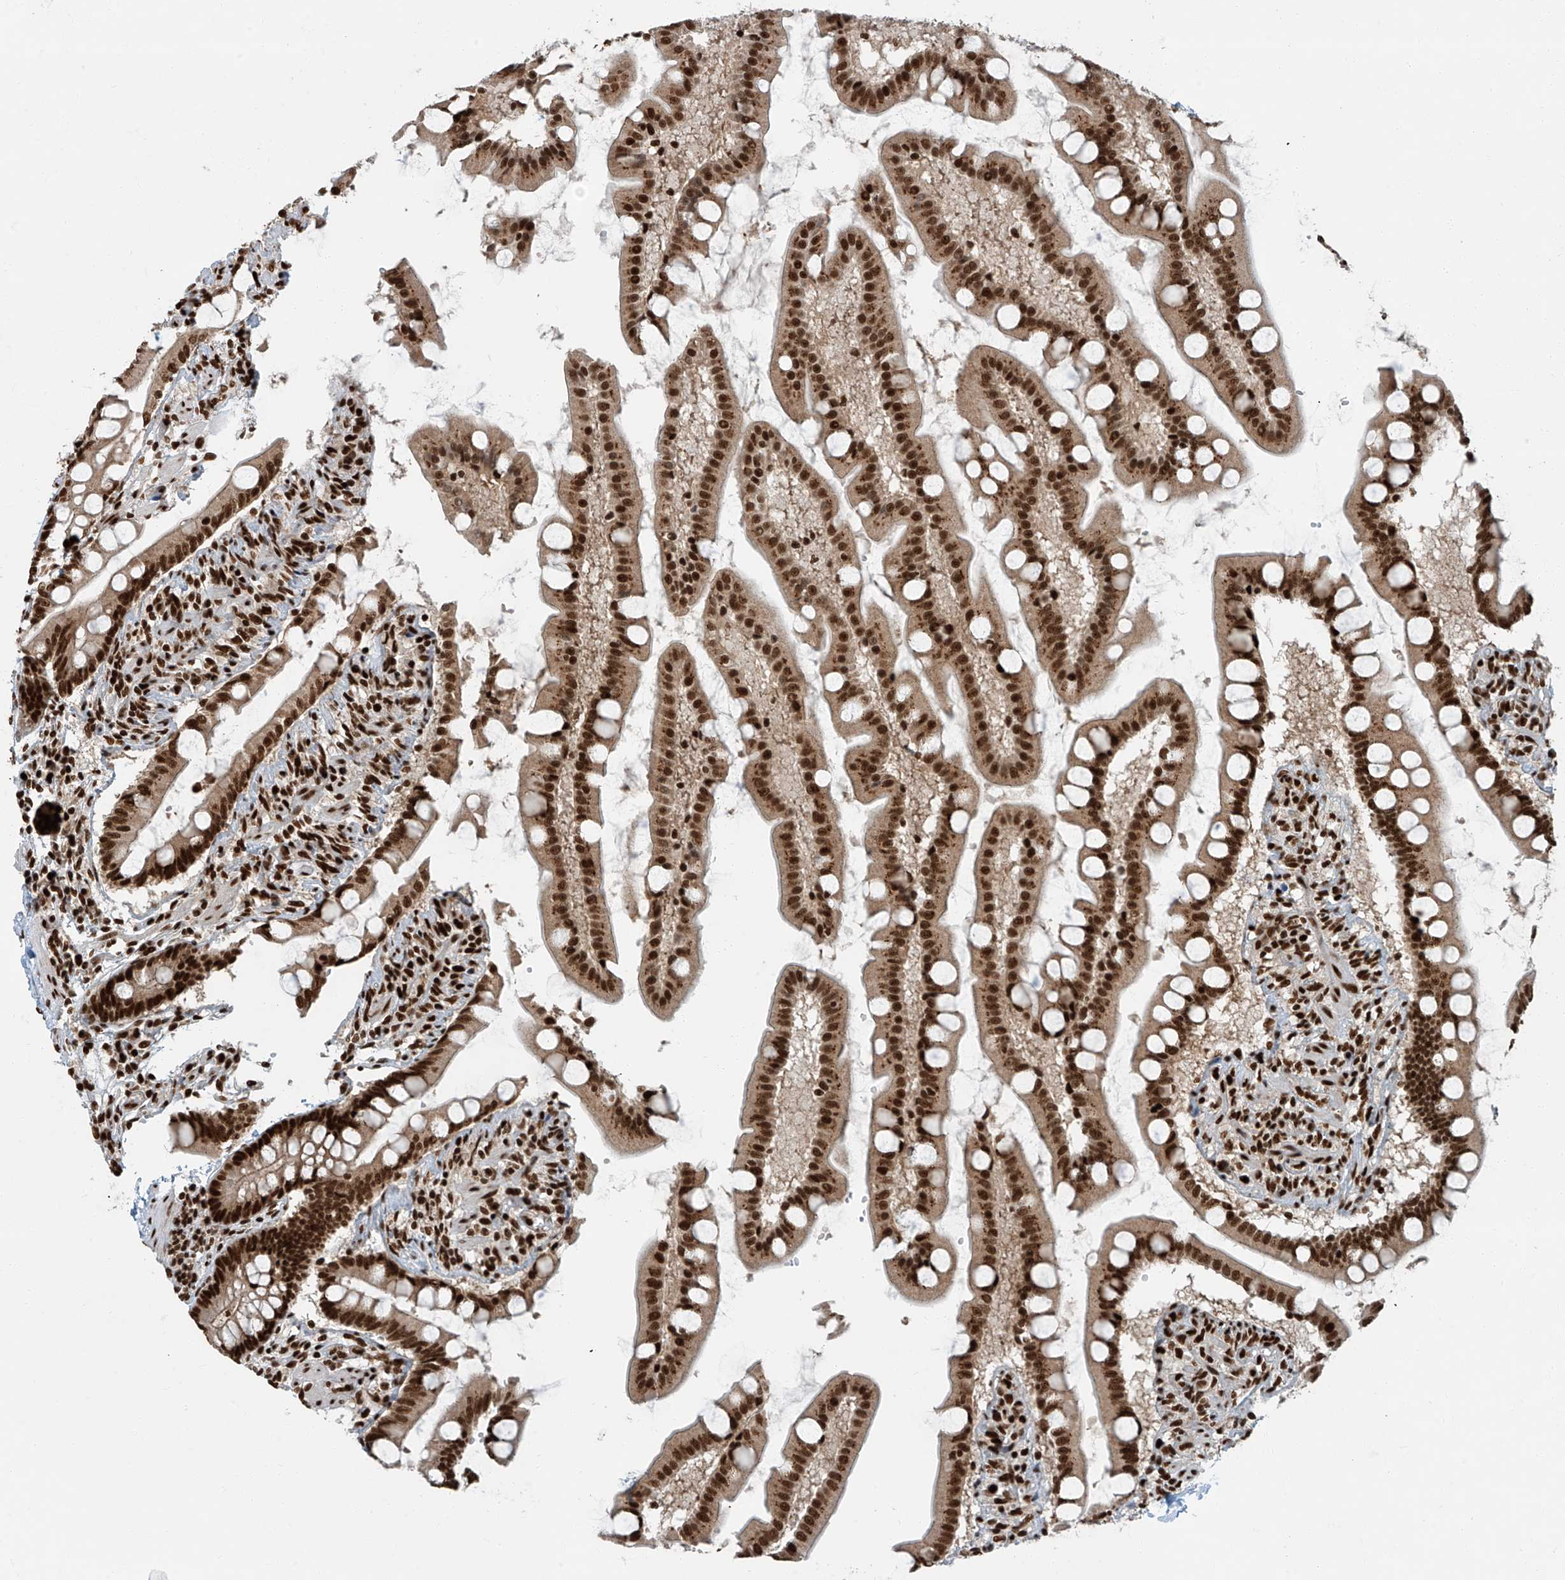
{"staining": {"intensity": "strong", "quantity": ">75%", "location": "nuclear"}, "tissue": "small intestine", "cell_type": "Glandular cells", "image_type": "normal", "snomed": [{"axis": "morphology", "description": "Normal tissue, NOS"}, {"axis": "topography", "description": "Small intestine"}], "caption": "IHC of benign small intestine displays high levels of strong nuclear staining in approximately >75% of glandular cells.", "gene": "FAM193B", "patient": {"sex": "male", "age": 41}}